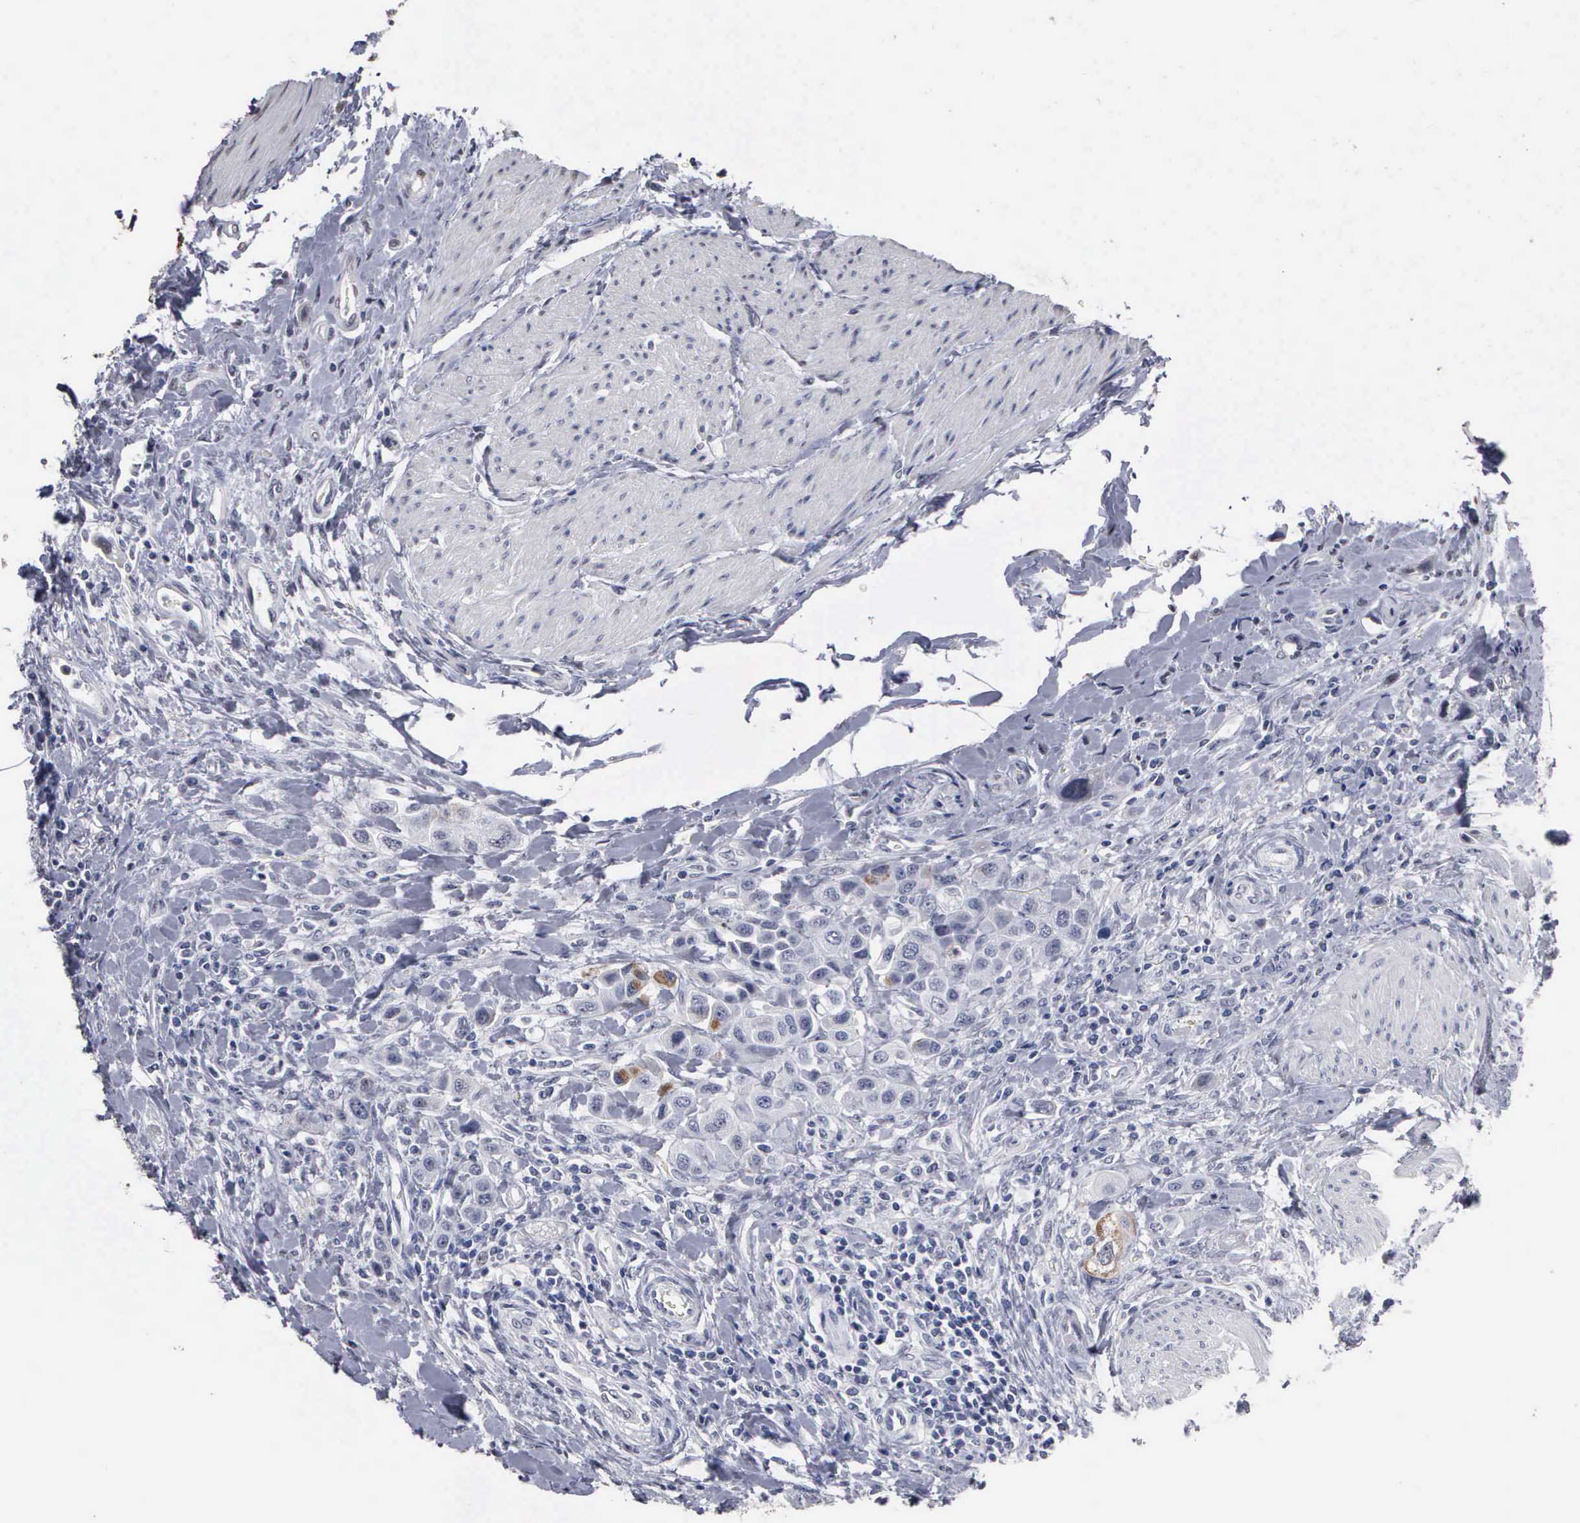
{"staining": {"intensity": "moderate", "quantity": "<25%", "location": "cytoplasmic/membranous"}, "tissue": "urothelial cancer", "cell_type": "Tumor cells", "image_type": "cancer", "snomed": [{"axis": "morphology", "description": "Urothelial carcinoma, High grade"}, {"axis": "topography", "description": "Urinary bladder"}], "caption": "Tumor cells show low levels of moderate cytoplasmic/membranous staining in approximately <25% of cells in urothelial carcinoma (high-grade). (DAB IHC, brown staining for protein, blue staining for nuclei).", "gene": "UPB1", "patient": {"sex": "male", "age": 50}}